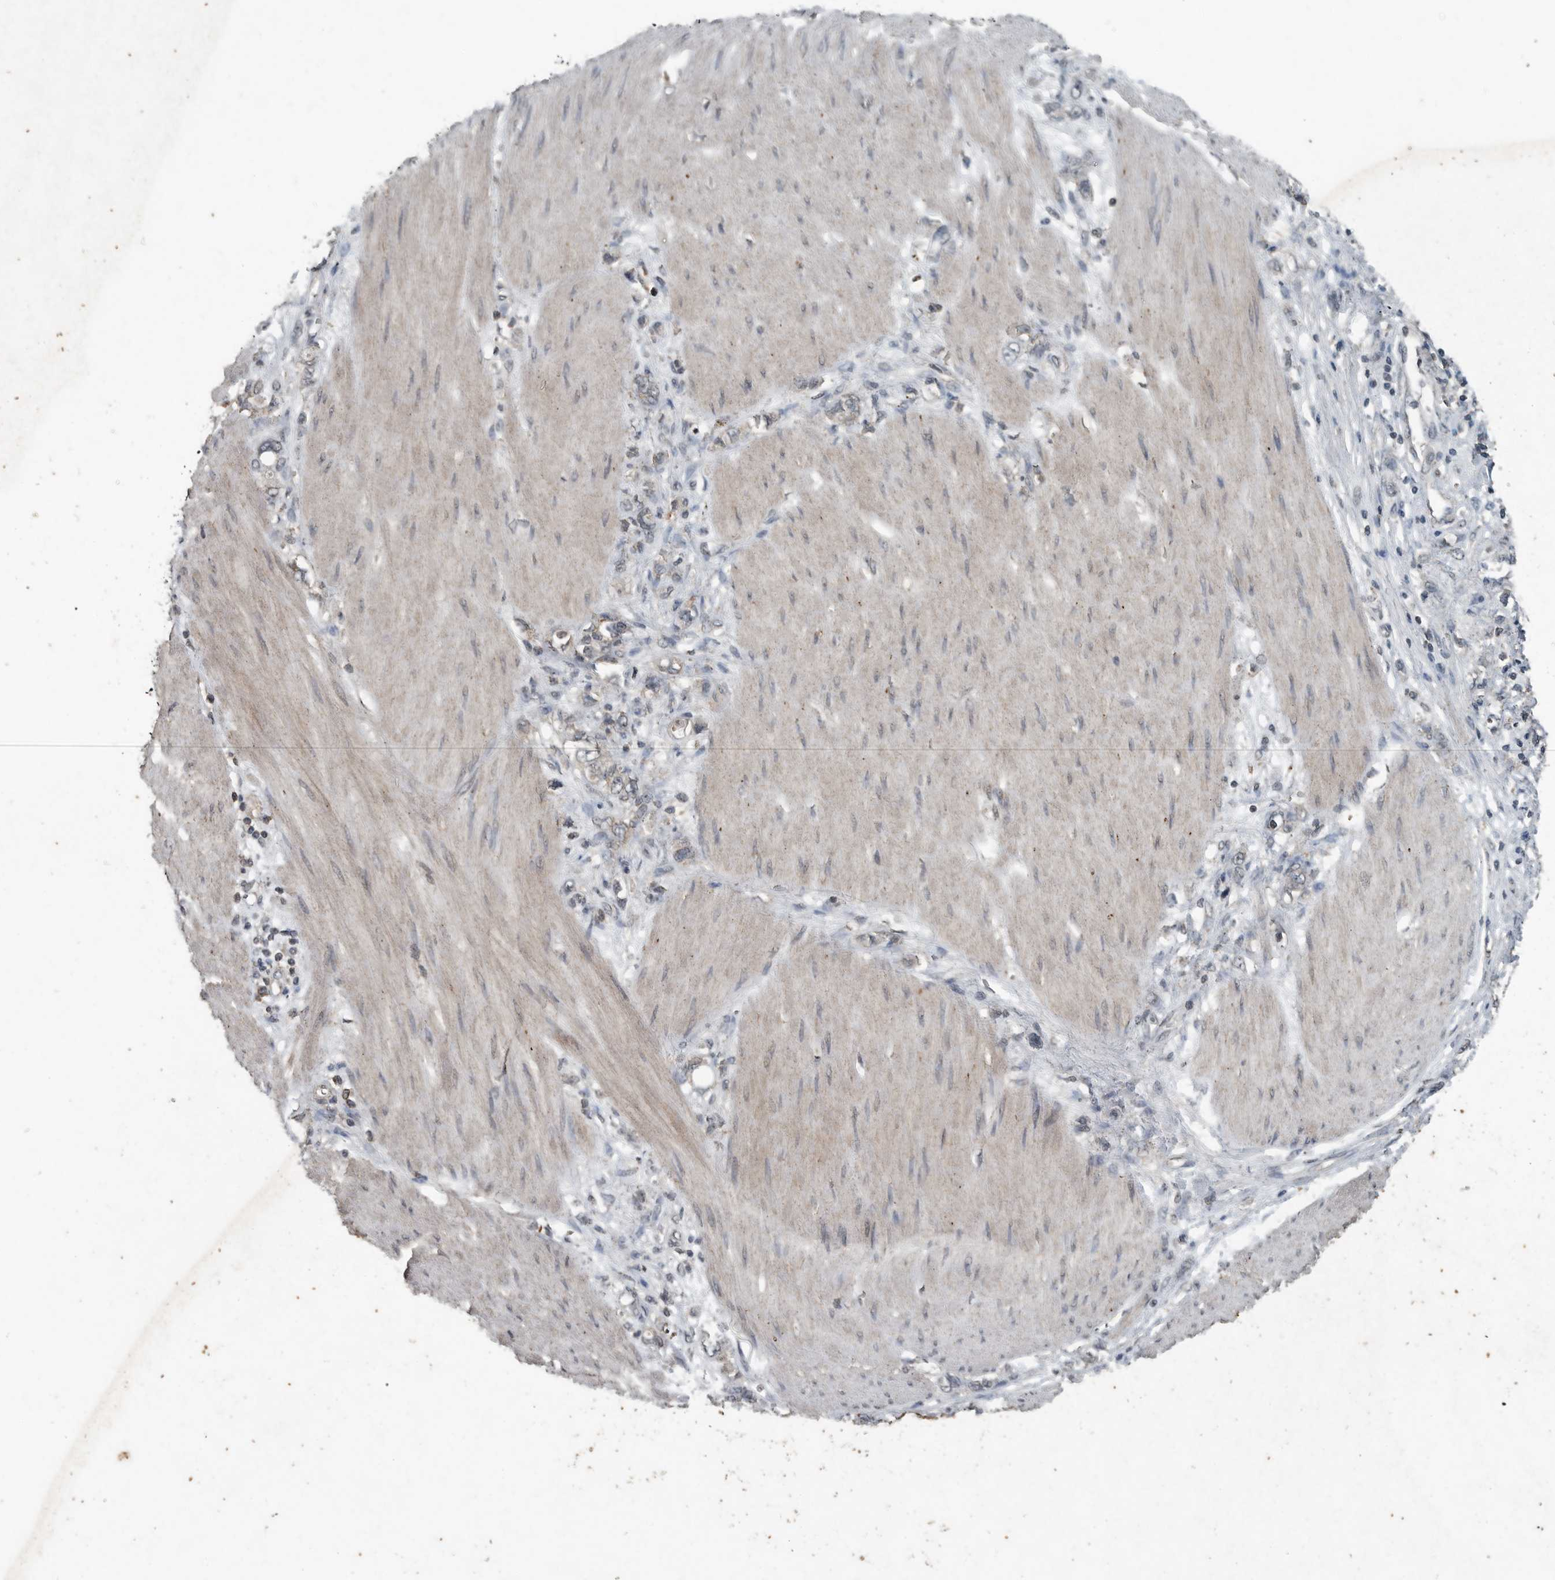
{"staining": {"intensity": "negative", "quantity": "none", "location": "none"}, "tissue": "stomach cancer", "cell_type": "Tumor cells", "image_type": "cancer", "snomed": [{"axis": "morphology", "description": "Adenocarcinoma, NOS"}, {"axis": "topography", "description": "Stomach"}], "caption": "The image displays no staining of tumor cells in stomach cancer (adenocarcinoma). Nuclei are stained in blue.", "gene": "IL6ST", "patient": {"sex": "female", "age": 76}}